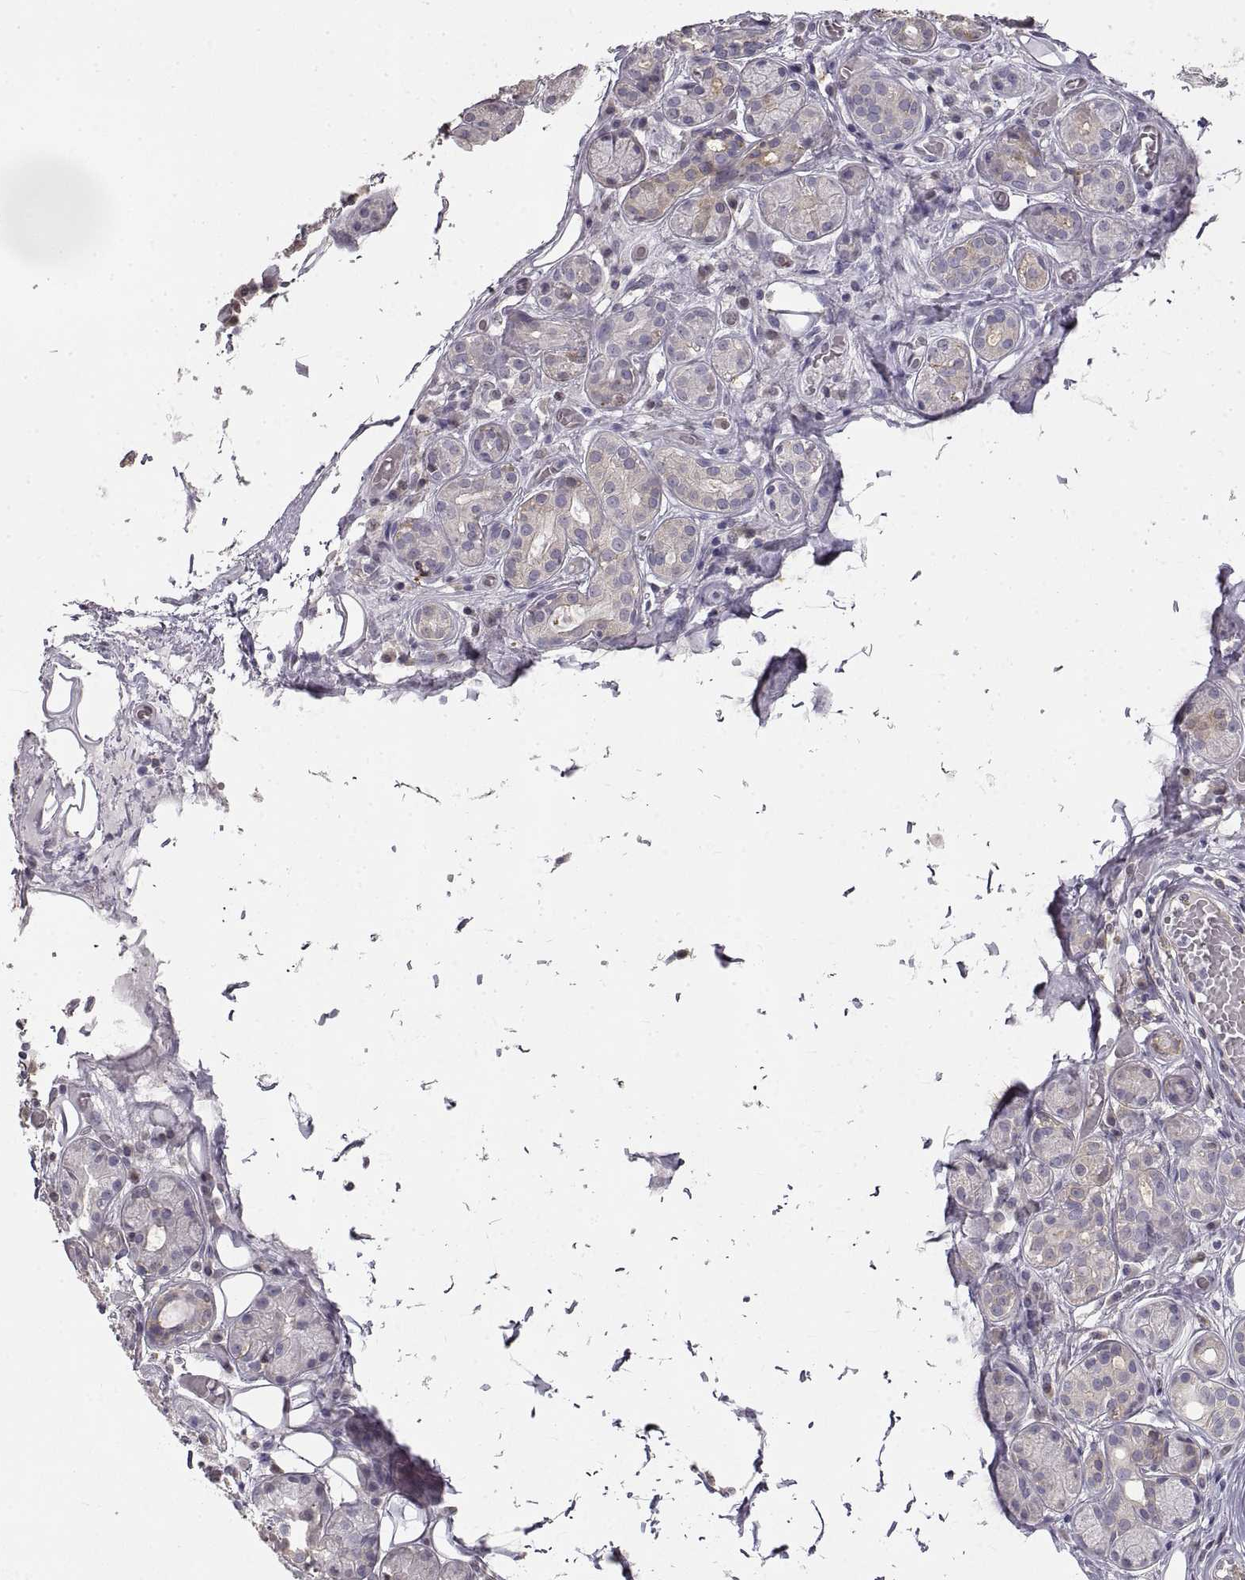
{"staining": {"intensity": "weak", "quantity": "<25%", "location": "cytoplasmic/membranous"}, "tissue": "salivary gland", "cell_type": "Glandular cells", "image_type": "normal", "snomed": [{"axis": "morphology", "description": "Normal tissue, NOS"}, {"axis": "topography", "description": "Salivary gland"}, {"axis": "topography", "description": "Peripheral nerve tissue"}], "caption": "This histopathology image is of benign salivary gland stained with immunohistochemistry to label a protein in brown with the nuclei are counter-stained blue. There is no staining in glandular cells.", "gene": "HSP90AB1", "patient": {"sex": "male", "age": 71}}